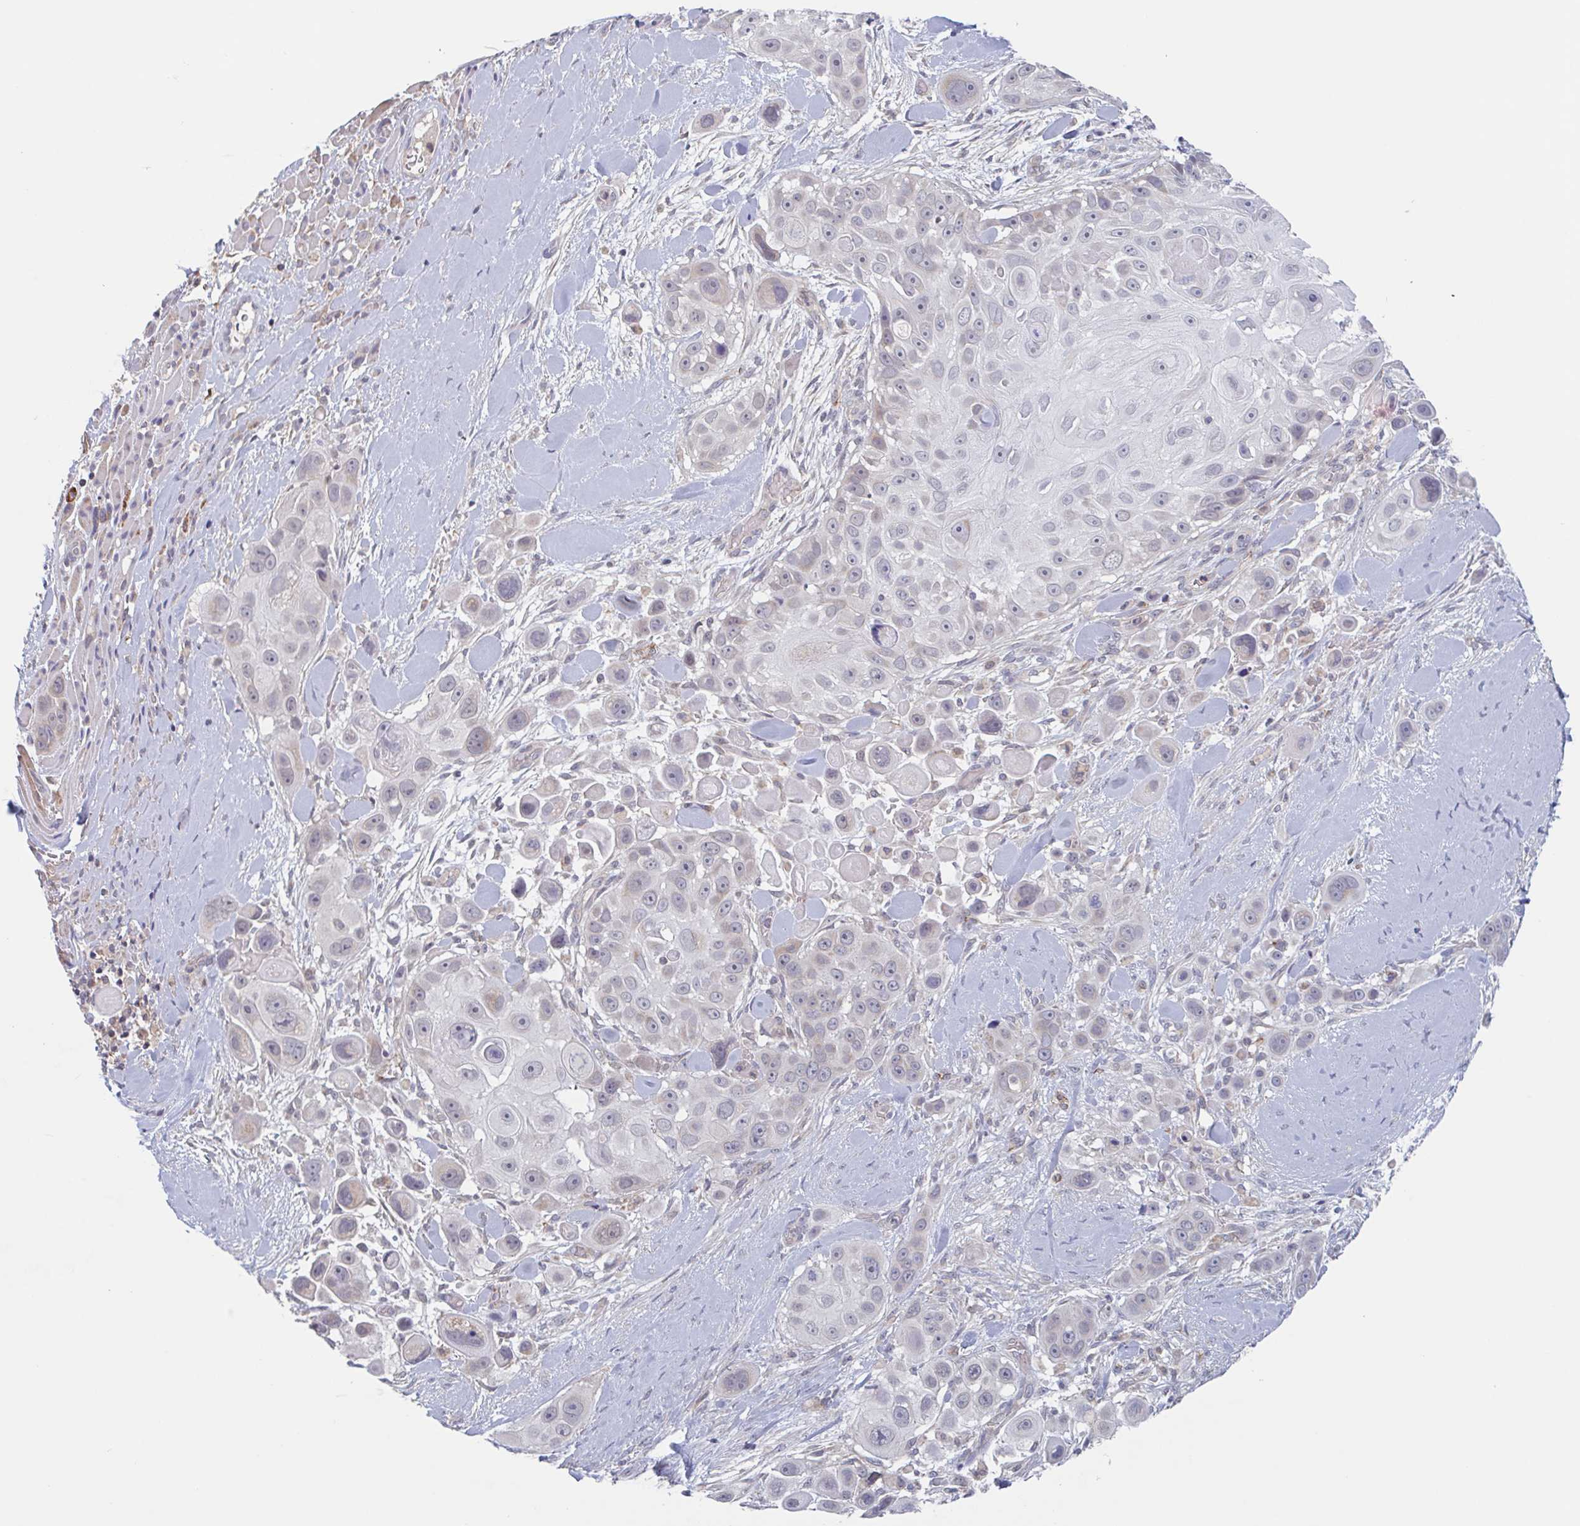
{"staining": {"intensity": "negative", "quantity": "none", "location": "none"}, "tissue": "skin cancer", "cell_type": "Tumor cells", "image_type": "cancer", "snomed": [{"axis": "morphology", "description": "Squamous cell carcinoma, NOS"}, {"axis": "topography", "description": "Skin"}], "caption": "This is an immunohistochemistry (IHC) image of skin squamous cell carcinoma. There is no staining in tumor cells.", "gene": "SURF1", "patient": {"sex": "male", "age": 67}}